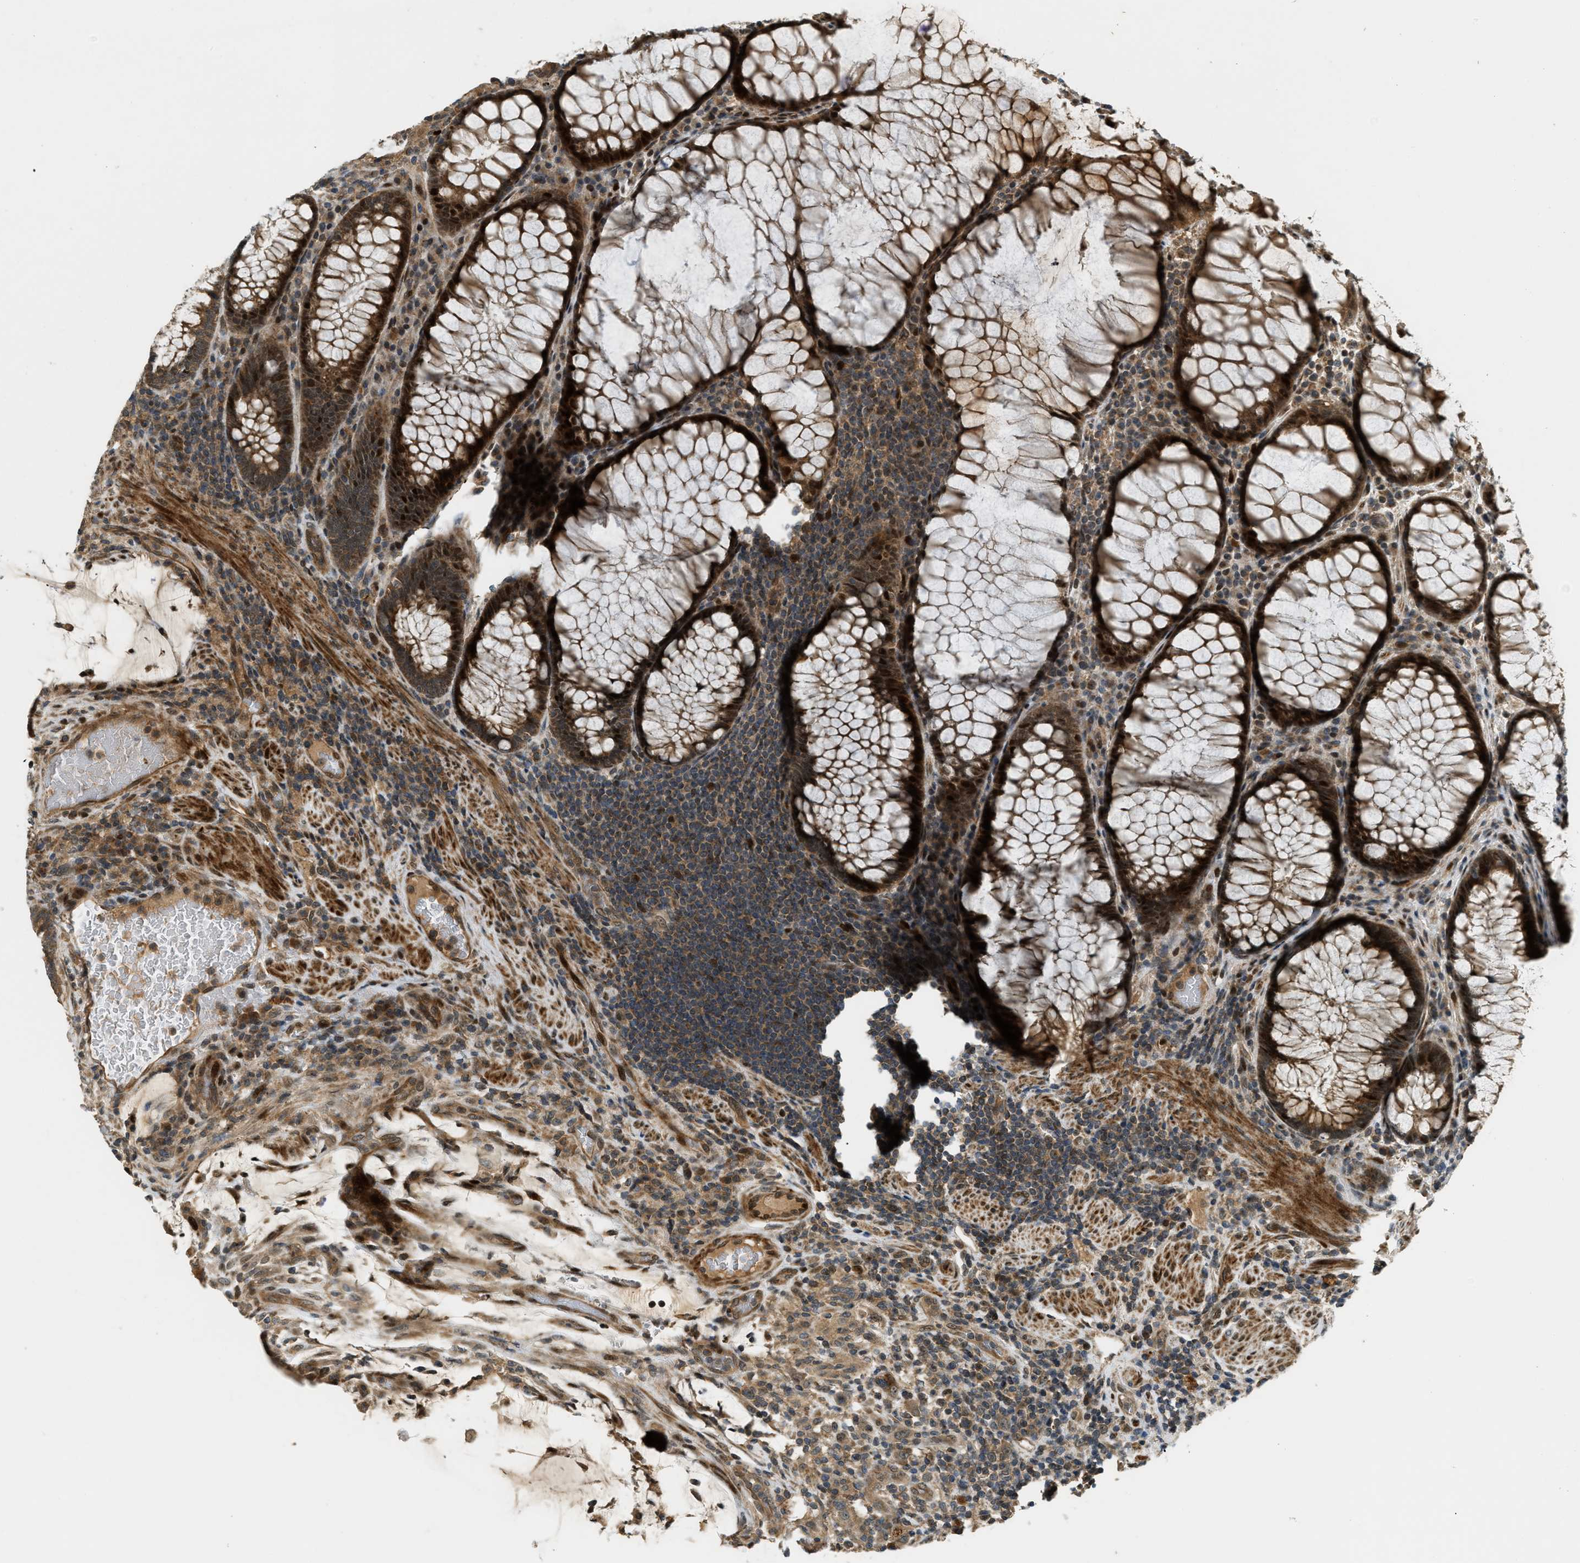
{"staining": {"intensity": "strong", "quantity": "25%-75%", "location": "cytoplasmic/membranous,nuclear"}, "tissue": "colorectal cancer", "cell_type": "Tumor cells", "image_type": "cancer", "snomed": [{"axis": "morphology", "description": "Normal tissue, NOS"}, {"axis": "morphology", "description": "Adenocarcinoma, NOS"}, {"axis": "topography", "description": "Rectum"}, {"axis": "topography", "description": "Peripheral nerve tissue"}], "caption": "Strong cytoplasmic/membranous and nuclear protein staining is seen in about 25%-75% of tumor cells in colorectal adenocarcinoma. Nuclei are stained in blue.", "gene": "TRAPPC14", "patient": {"sex": "male", "age": 92}}